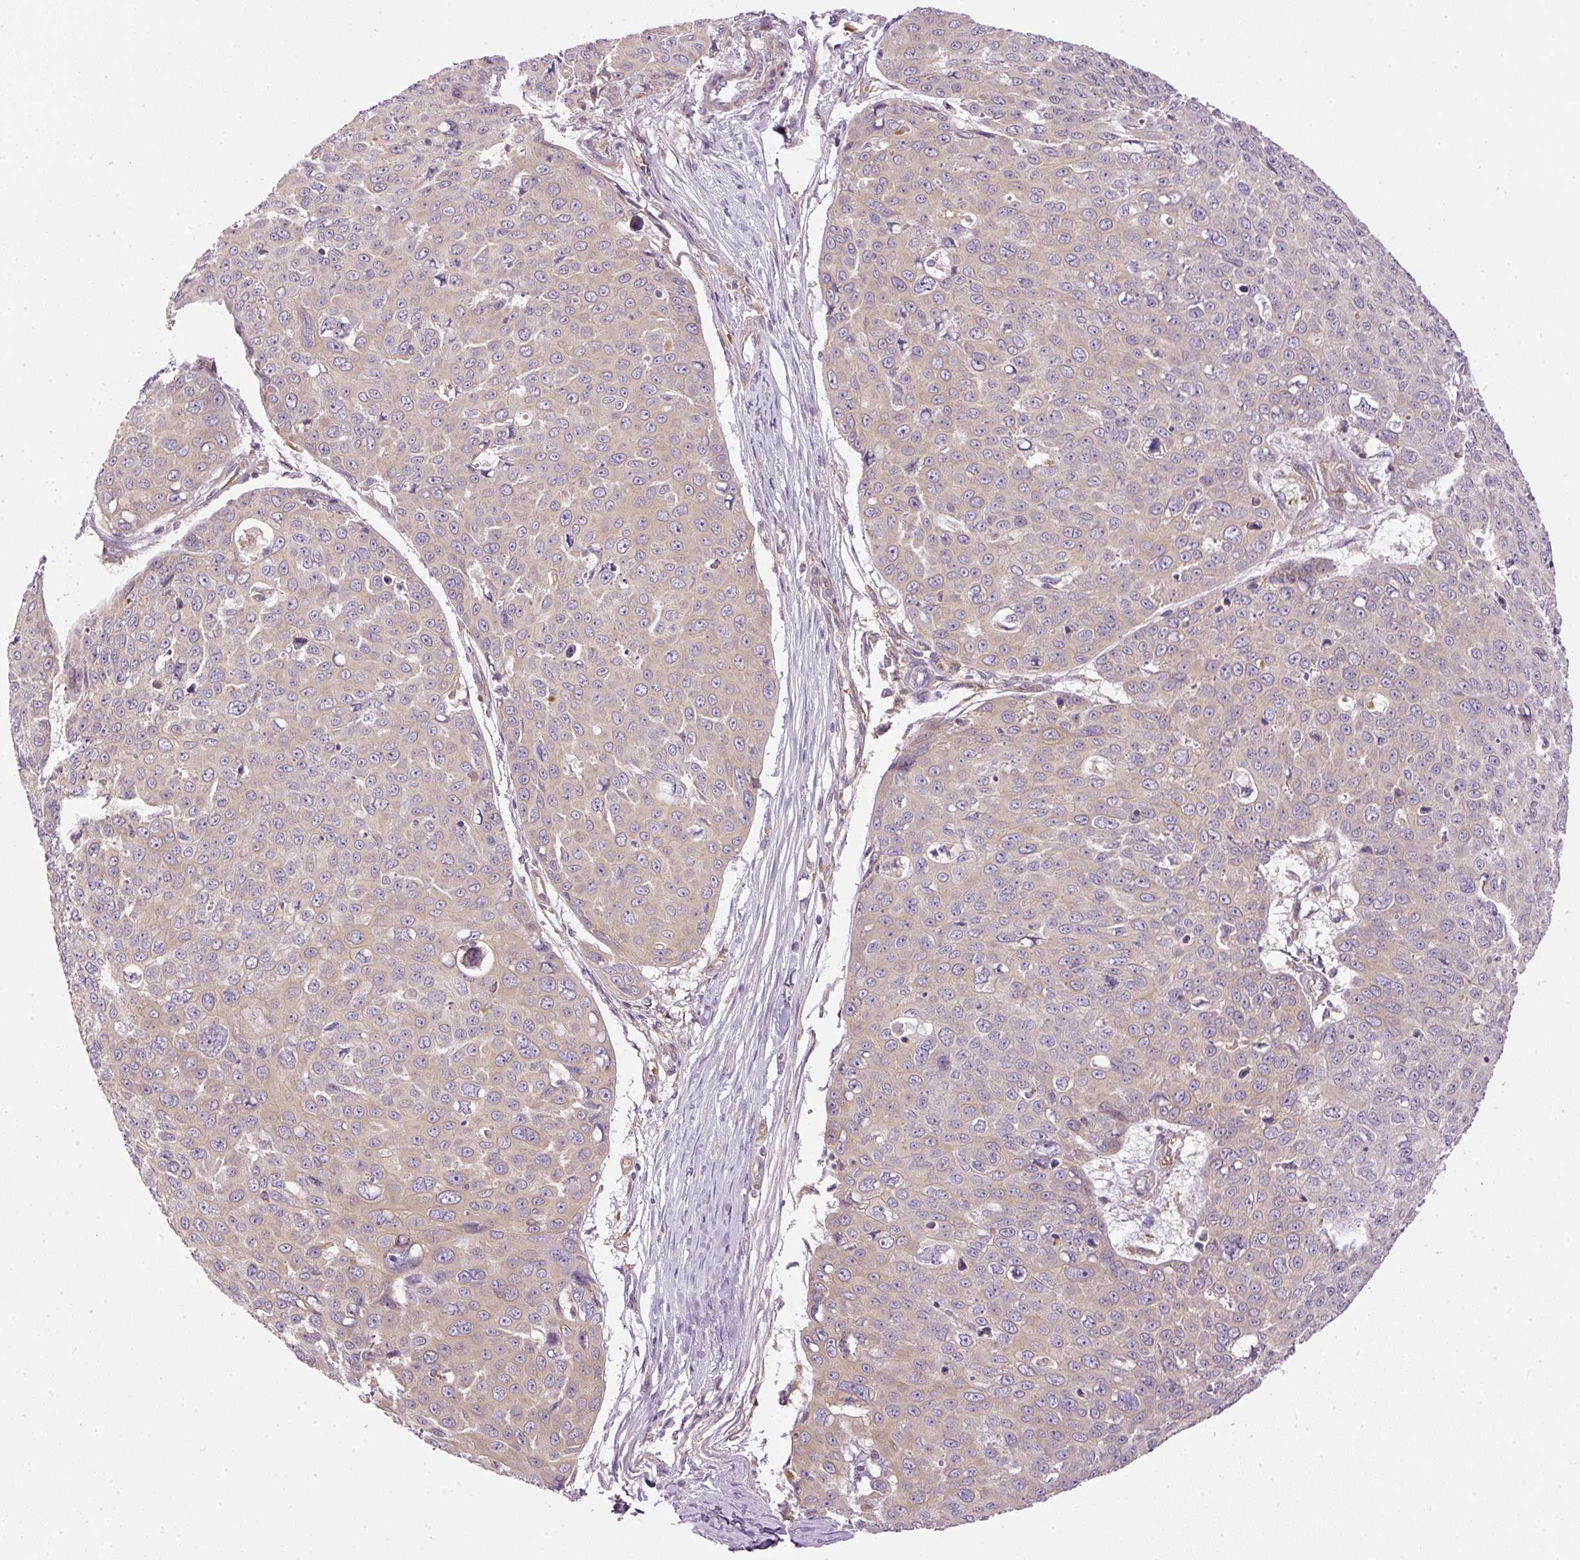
{"staining": {"intensity": "weak", "quantity": "<25%", "location": "cytoplasmic/membranous"}, "tissue": "skin cancer", "cell_type": "Tumor cells", "image_type": "cancer", "snomed": [{"axis": "morphology", "description": "Squamous cell carcinoma, NOS"}, {"axis": "topography", "description": "Skin"}], "caption": "IHC histopathology image of skin cancer (squamous cell carcinoma) stained for a protein (brown), which shows no positivity in tumor cells.", "gene": "TBC1D2B", "patient": {"sex": "male", "age": 71}}